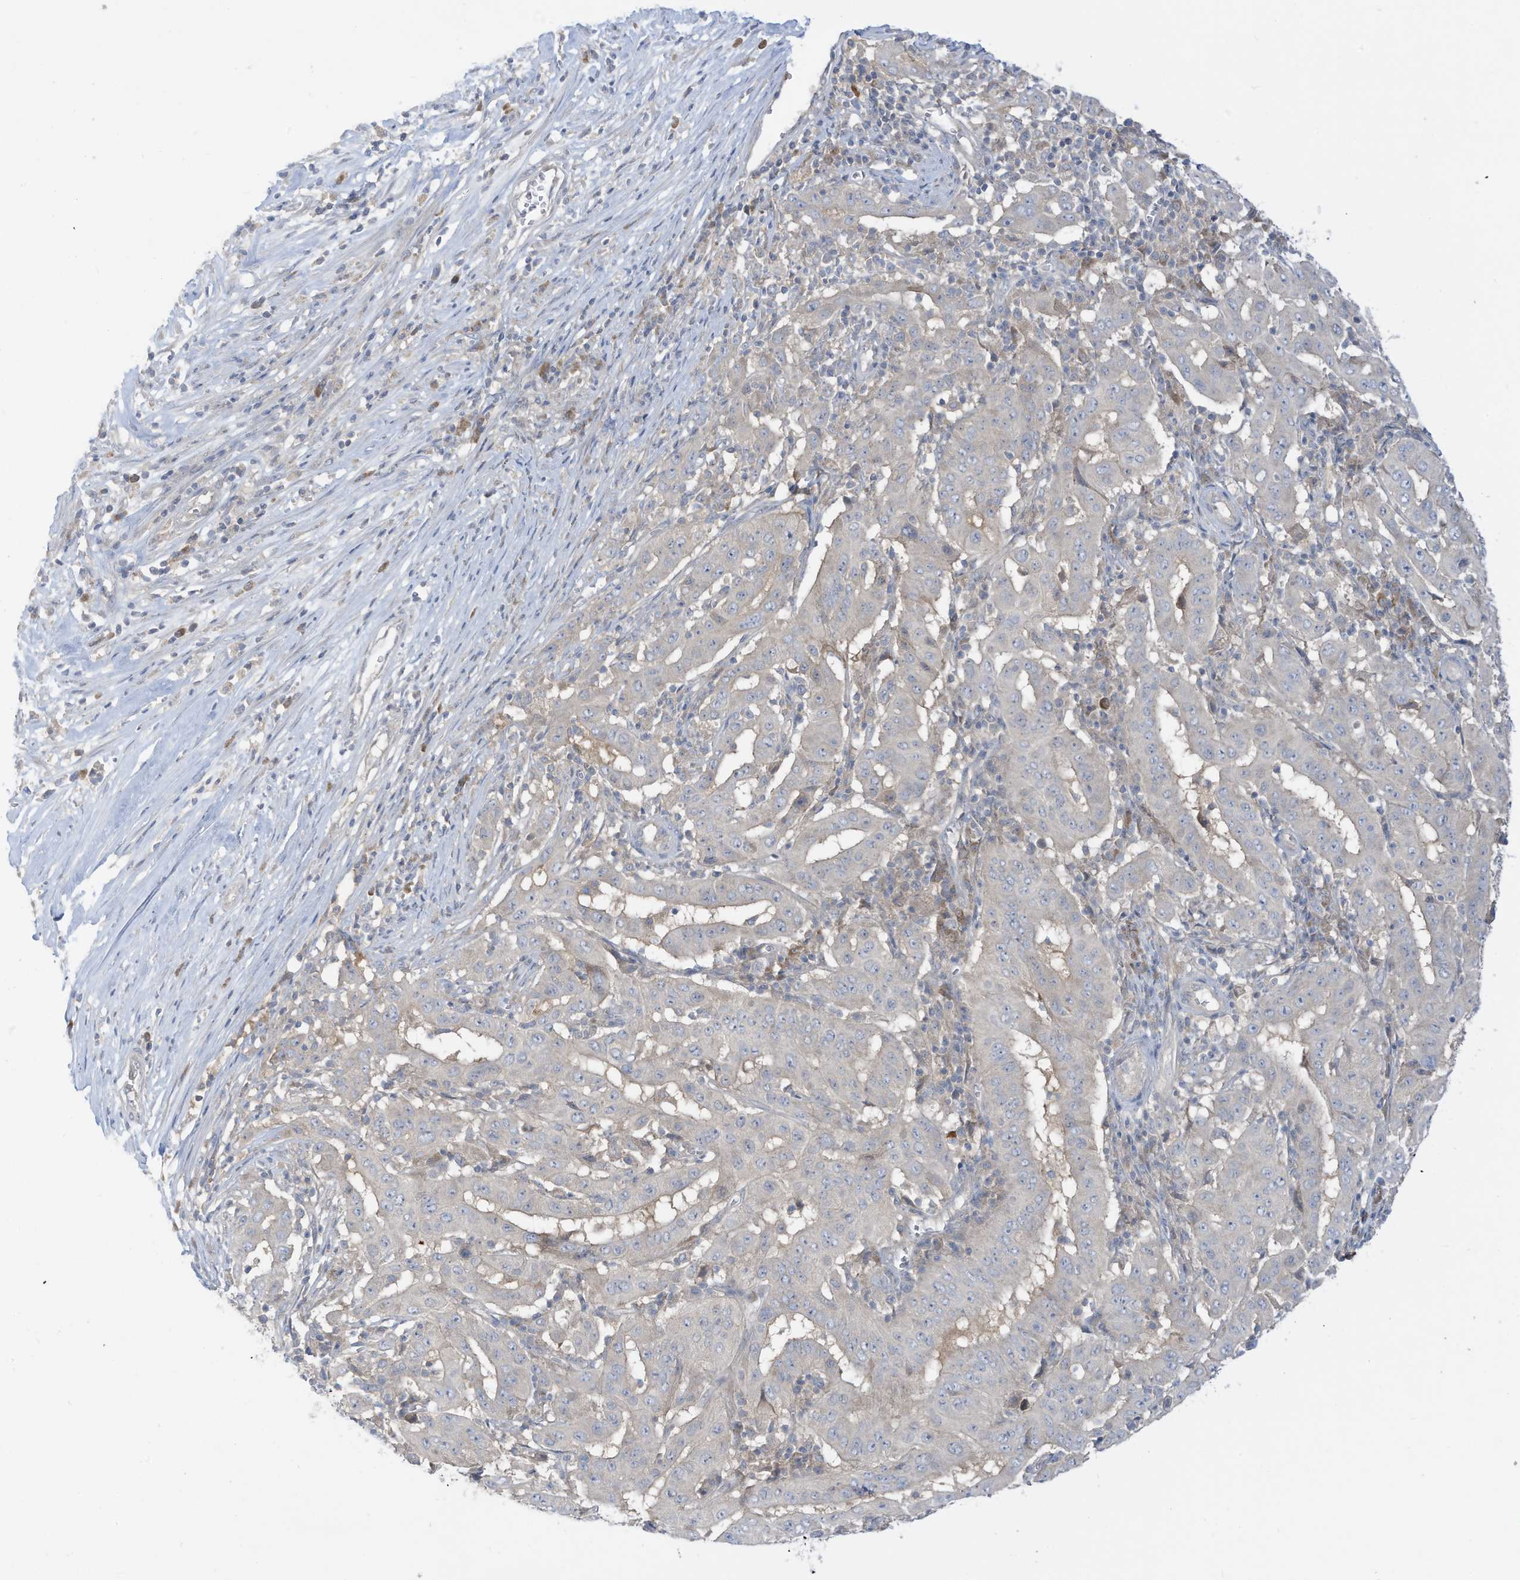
{"staining": {"intensity": "negative", "quantity": "none", "location": "none"}, "tissue": "pancreatic cancer", "cell_type": "Tumor cells", "image_type": "cancer", "snomed": [{"axis": "morphology", "description": "Adenocarcinoma, NOS"}, {"axis": "topography", "description": "Pancreas"}], "caption": "Immunohistochemistry micrograph of neoplastic tissue: human pancreatic cancer stained with DAB reveals no significant protein expression in tumor cells.", "gene": "LRRN2", "patient": {"sex": "male", "age": 63}}